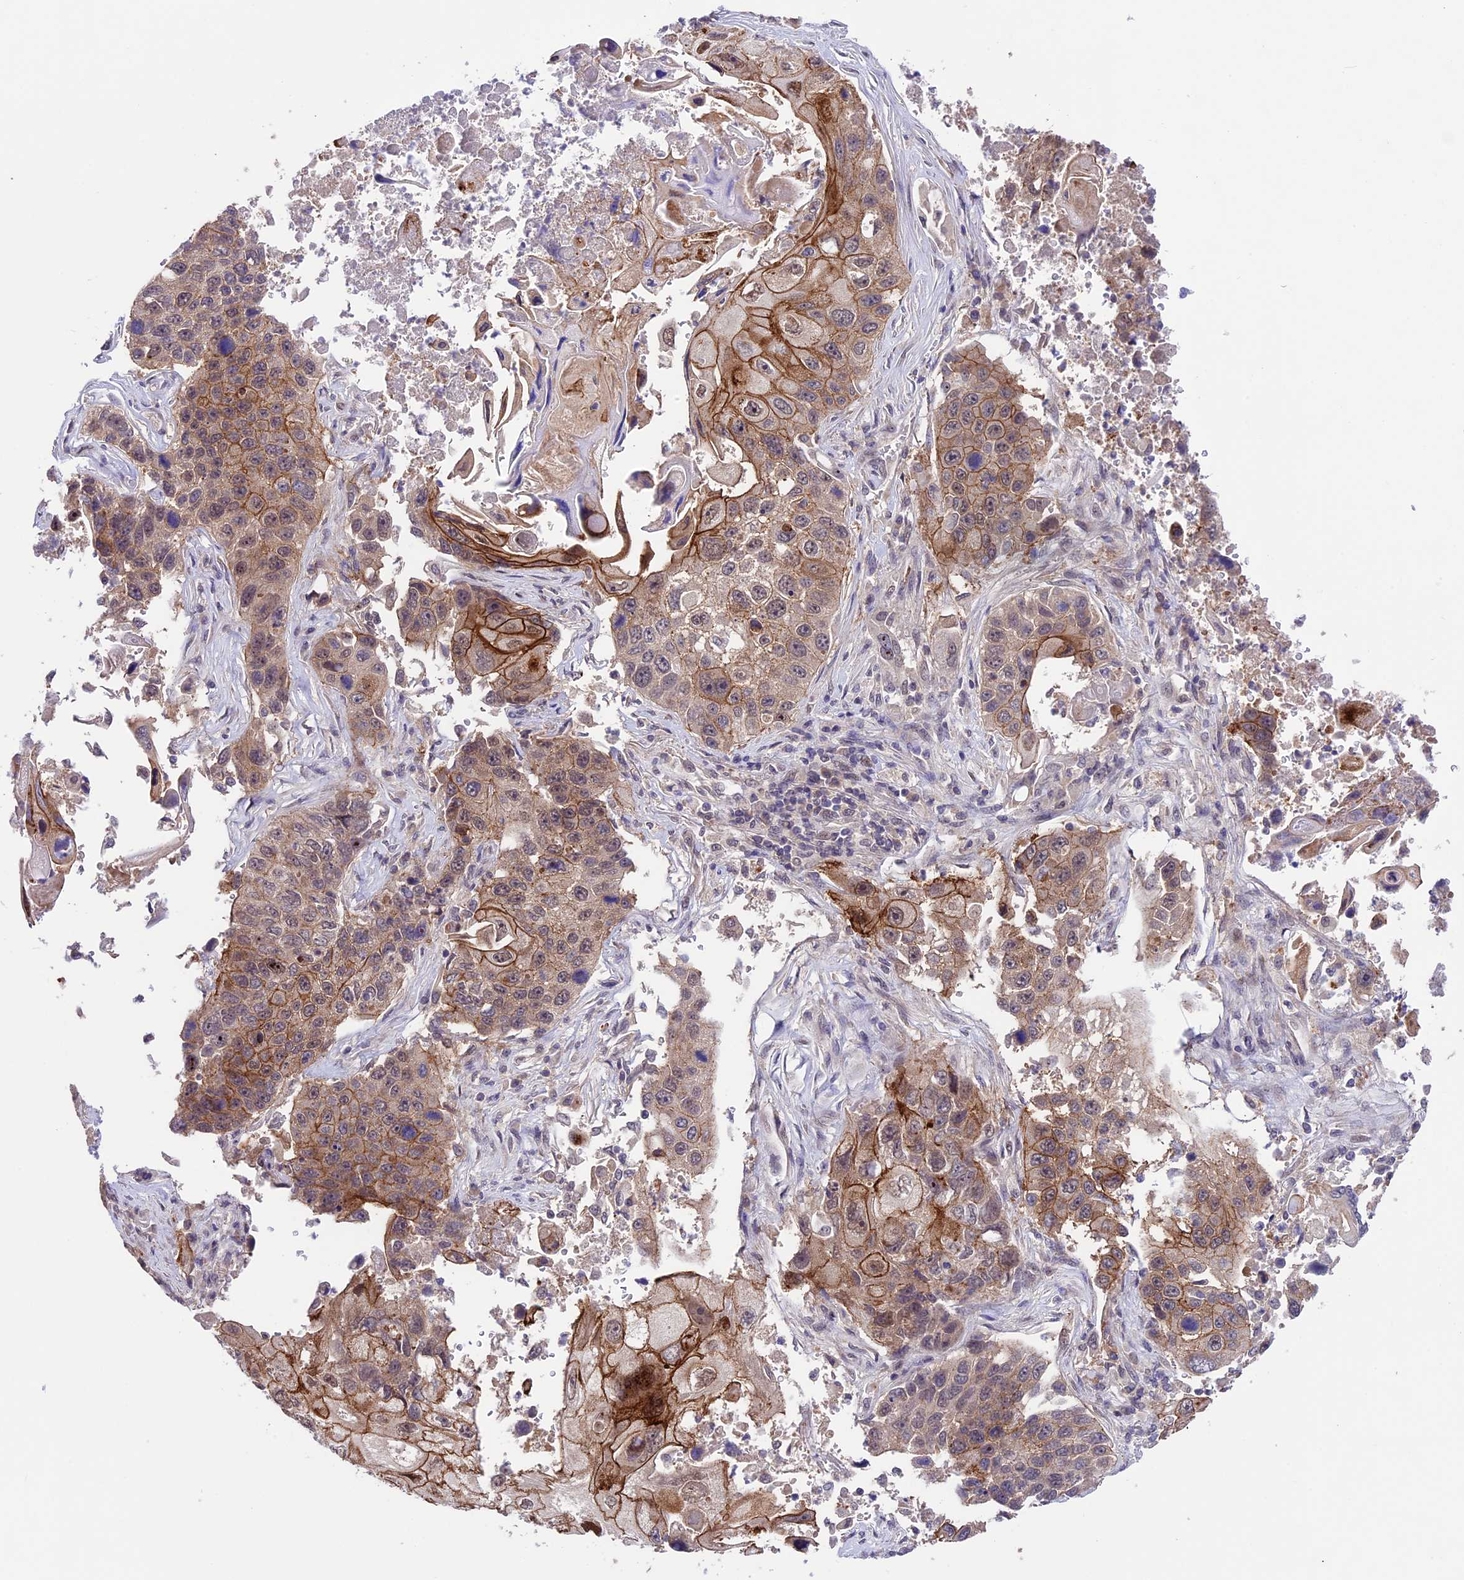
{"staining": {"intensity": "moderate", "quantity": ">75%", "location": "cytoplasmic/membranous"}, "tissue": "lung cancer", "cell_type": "Tumor cells", "image_type": "cancer", "snomed": [{"axis": "morphology", "description": "Squamous cell carcinoma, NOS"}, {"axis": "topography", "description": "Lung"}], "caption": "Immunohistochemistry (DAB) staining of lung squamous cell carcinoma shows moderate cytoplasmic/membranous protein positivity in approximately >75% of tumor cells. The staining is performed using DAB (3,3'-diaminobenzidine) brown chromogen to label protein expression. The nuclei are counter-stained blue using hematoxylin.", "gene": "XKR7", "patient": {"sex": "male", "age": 61}}